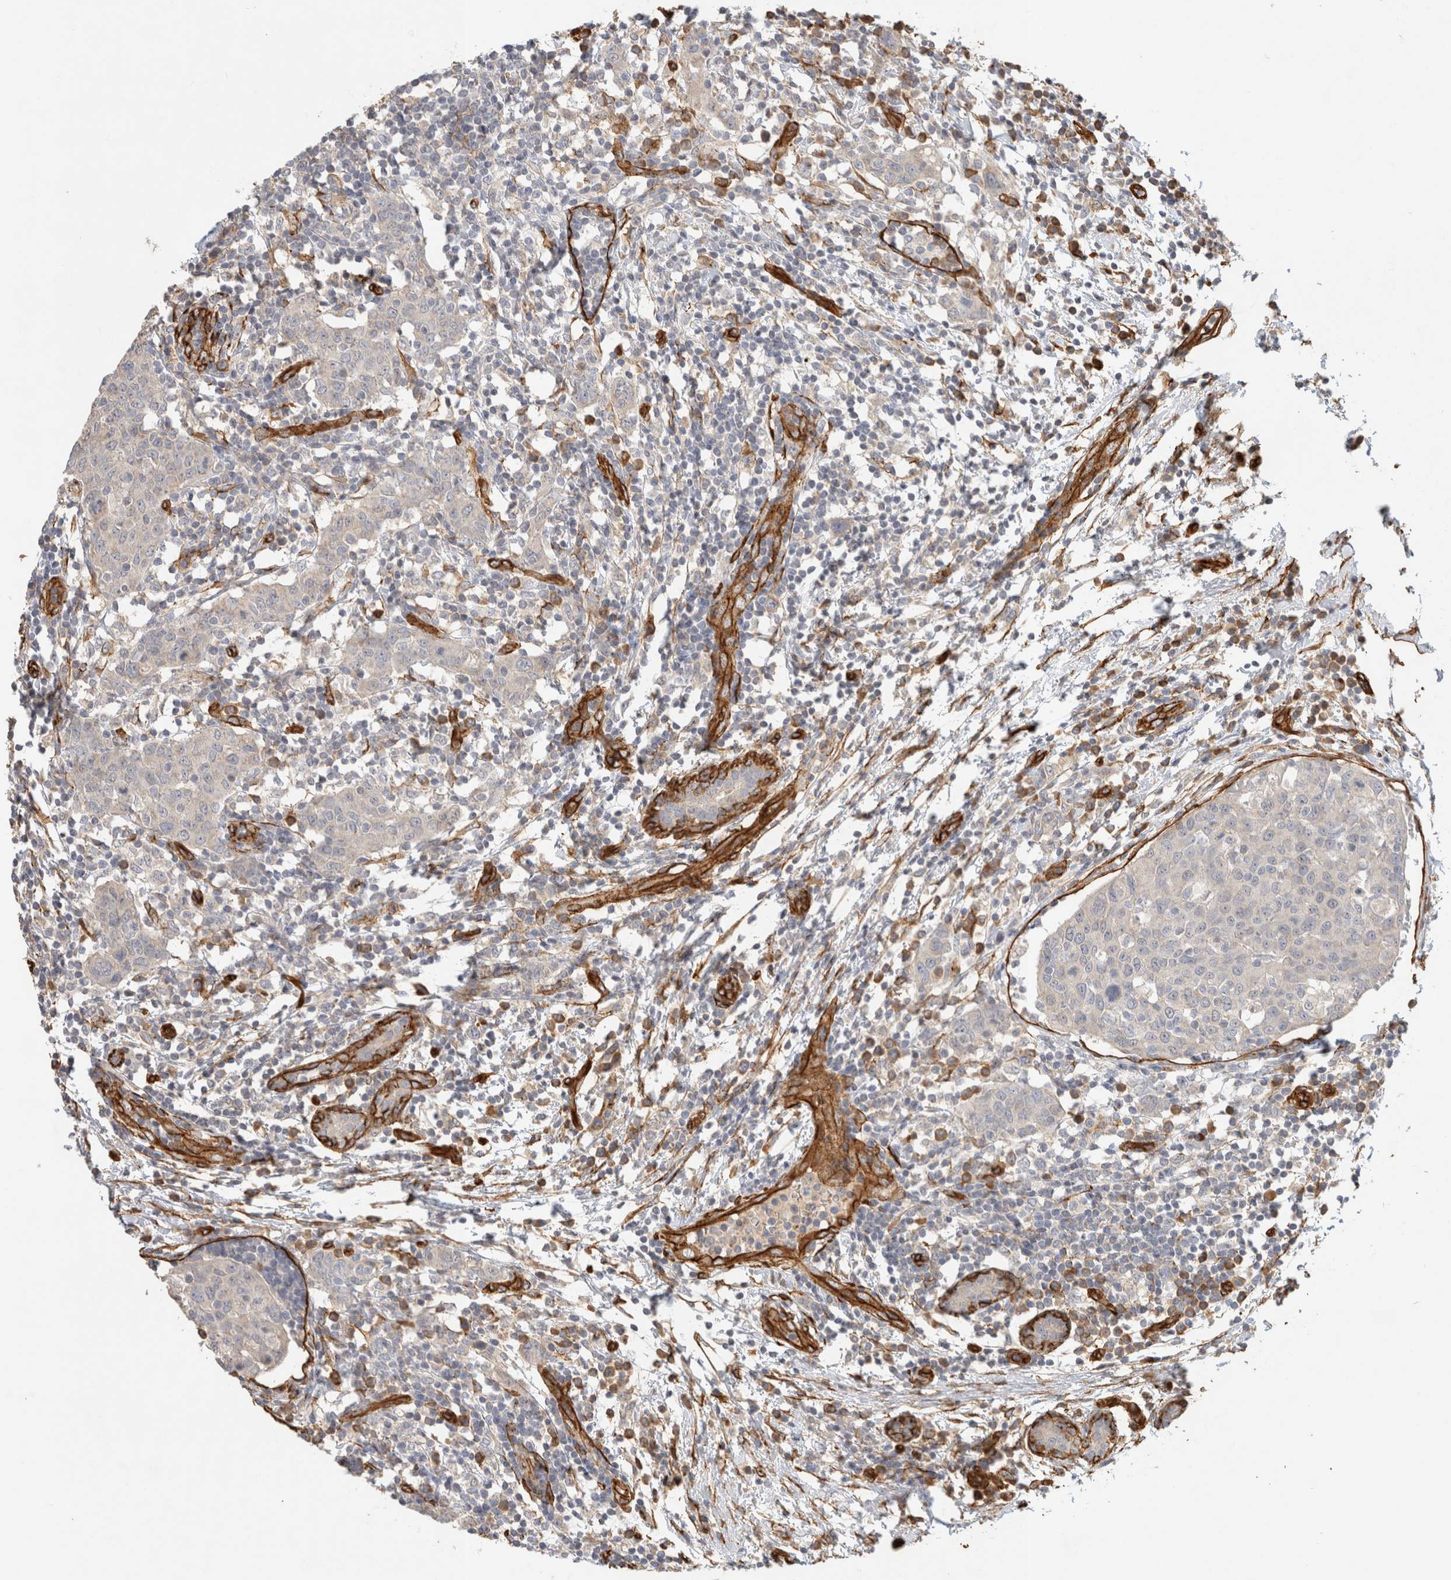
{"staining": {"intensity": "negative", "quantity": "none", "location": "none"}, "tissue": "breast cancer", "cell_type": "Tumor cells", "image_type": "cancer", "snomed": [{"axis": "morphology", "description": "Normal tissue, NOS"}, {"axis": "morphology", "description": "Duct carcinoma"}, {"axis": "topography", "description": "Breast"}], "caption": "This image is of breast cancer (intraductal carcinoma) stained with immunohistochemistry (IHC) to label a protein in brown with the nuclei are counter-stained blue. There is no expression in tumor cells.", "gene": "JMJD4", "patient": {"sex": "female", "age": 37}}